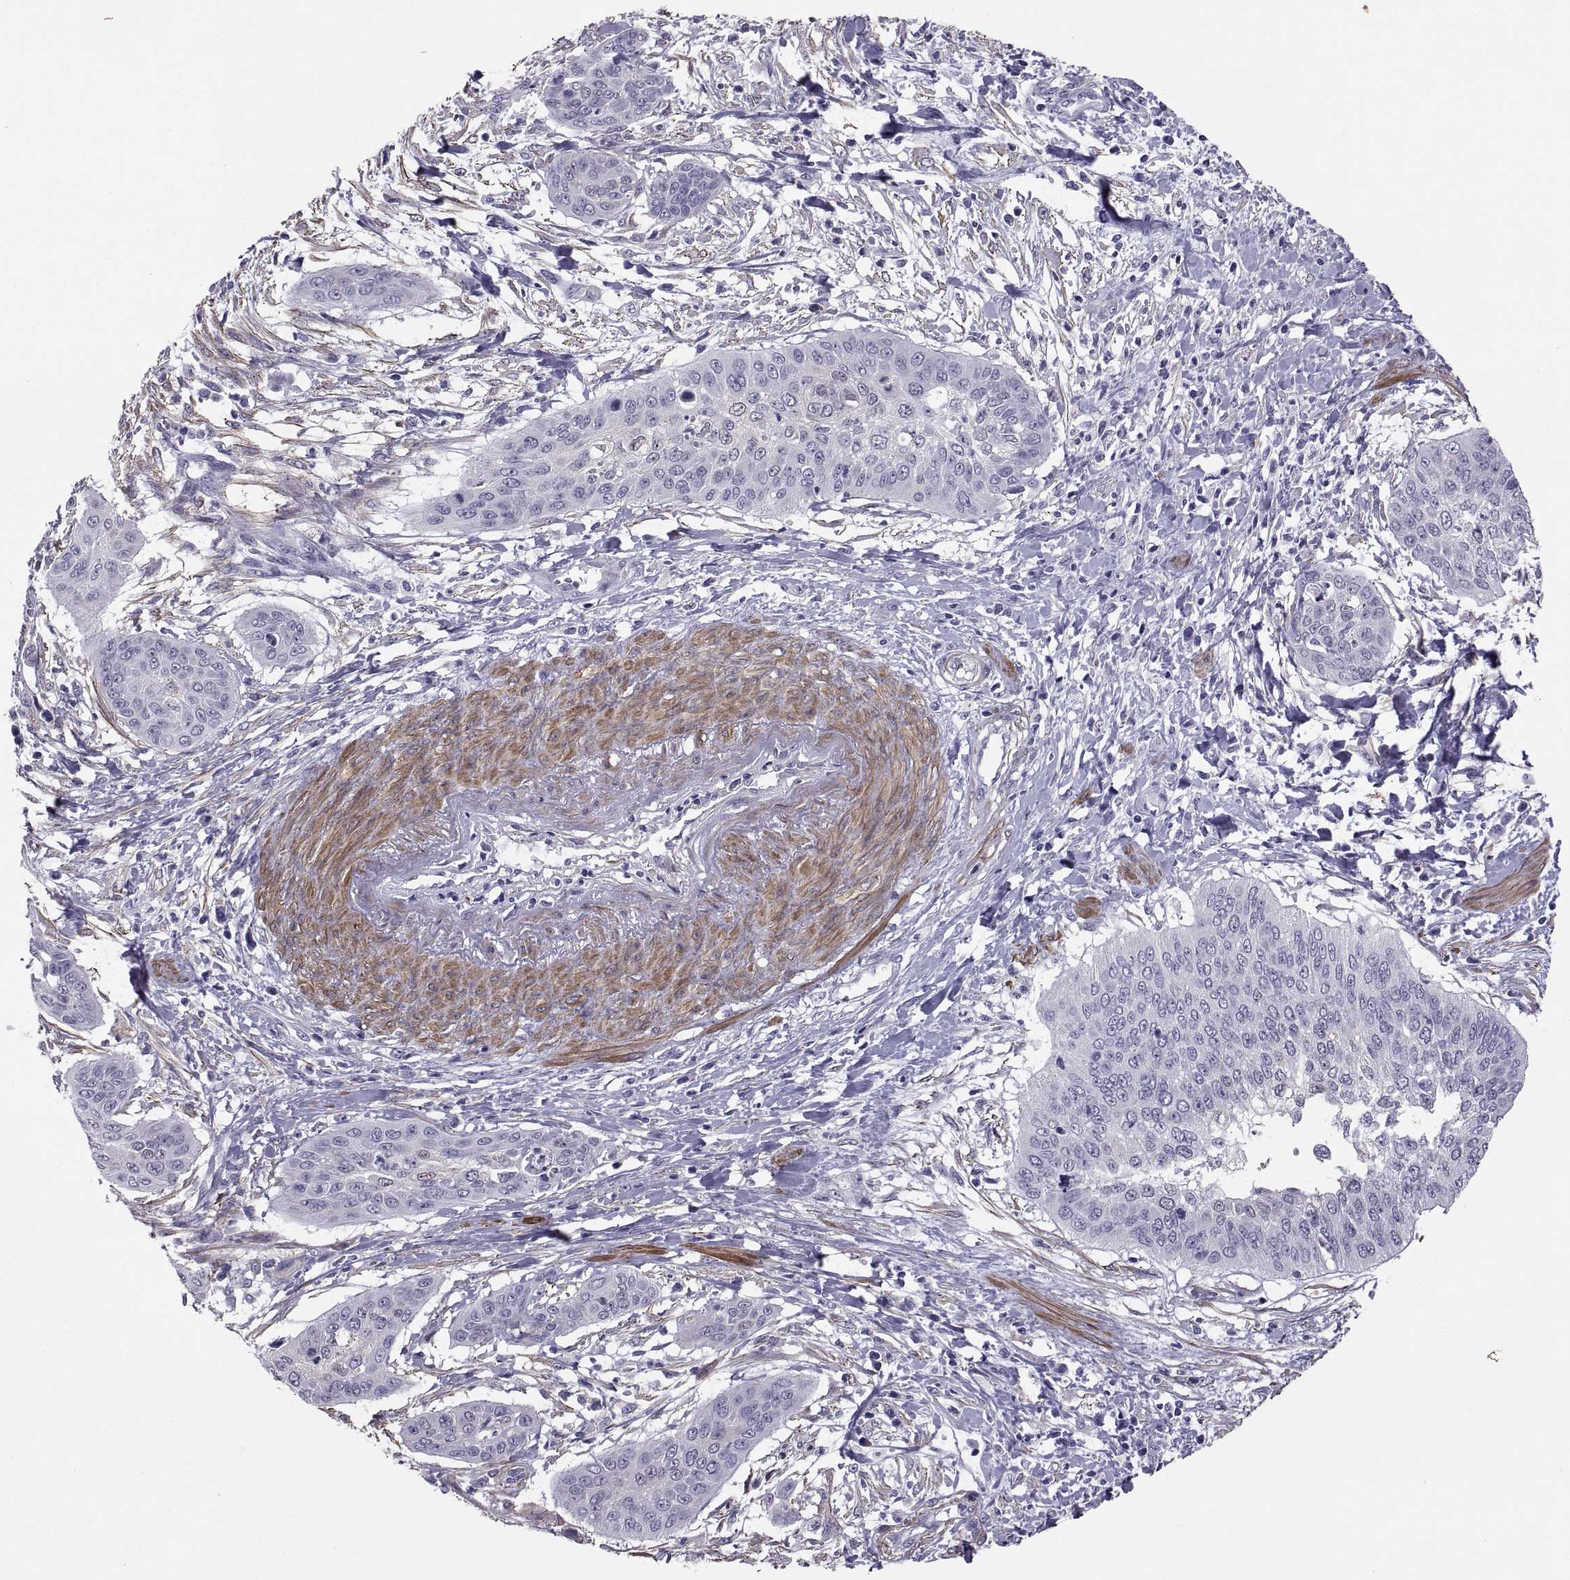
{"staining": {"intensity": "negative", "quantity": "none", "location": "none"}, "tissue": "cervical cancer", "cell_type": "Tumor cells", "image_type": "cancer", "snomed": [{"axis": "morphology", "description": "Squamous cell carcinoma, NOS"}, {"axis": "topography", "description": "Cervix"}], "caption": "Cervical cancer stained for a protein using IHC displays no expression tumor cells.", "gene": "IGSF1", "patient": {"sex": "female", "age": 39}}